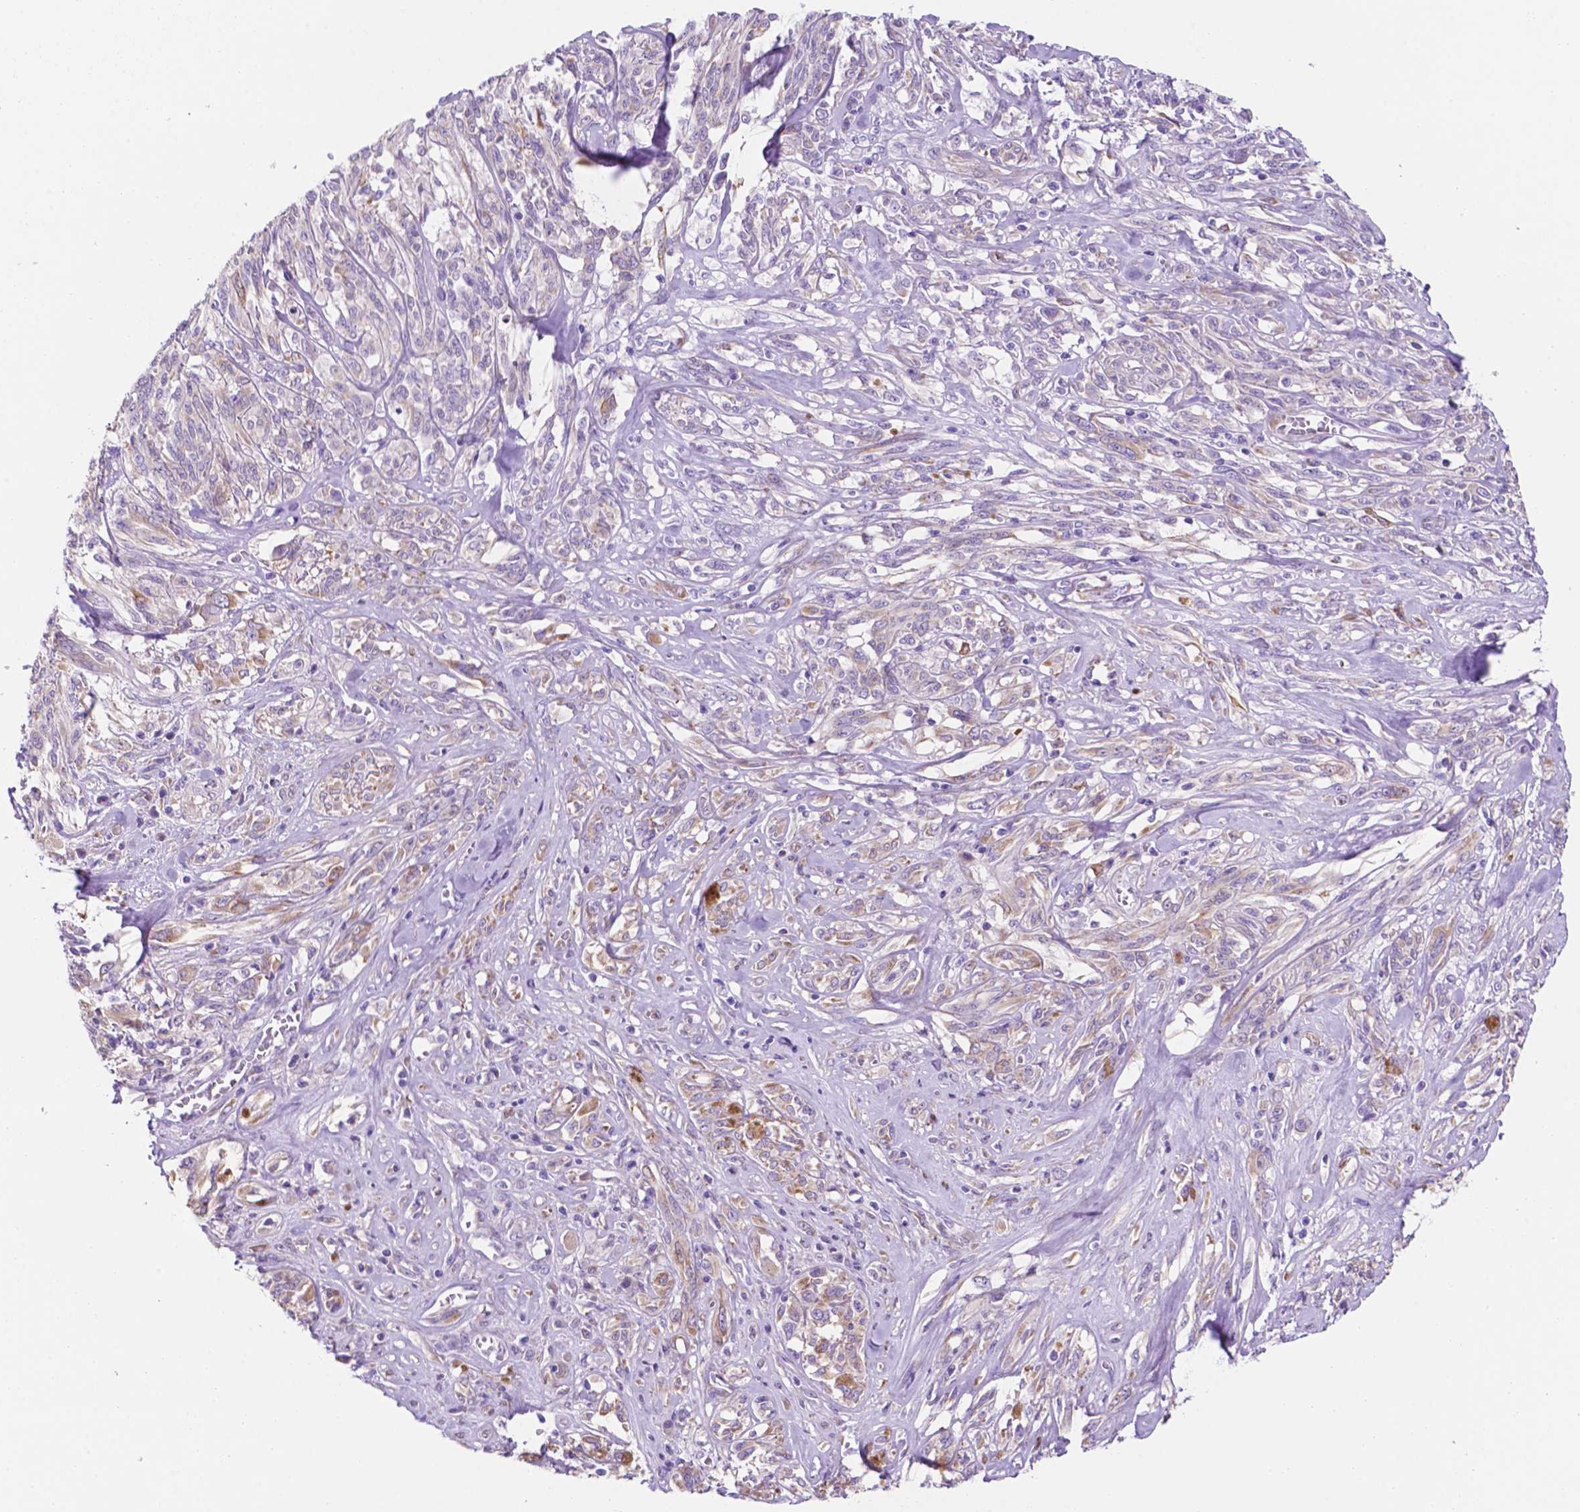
{"staining": {"intensity": "weak", "quantity": "<25%", "location": "cytoplasmic/membranous"}, "tissue": "melanoma", "cell_type": "Tumor cells", "image_type": "cancer", "snomed": [{"axis": "morphology", "description": "Malignant melanoma, NOS"}, {"axis": "topography", "description": "Skin"}], "caption": "High power microscopy micrograph of an immunohistochemistry (IHC) photomicrograph of melanoma, revealing no significant expression in tumor cells. Brightfield microscopy of immunohistochemistry stained with DAB (3,3'-diaminobenzidine) (brown) and hematoxylin (blue), captured at high magnification.", "gene": "CEACAM7", "patient": {"sex": "female", "age": 91}}